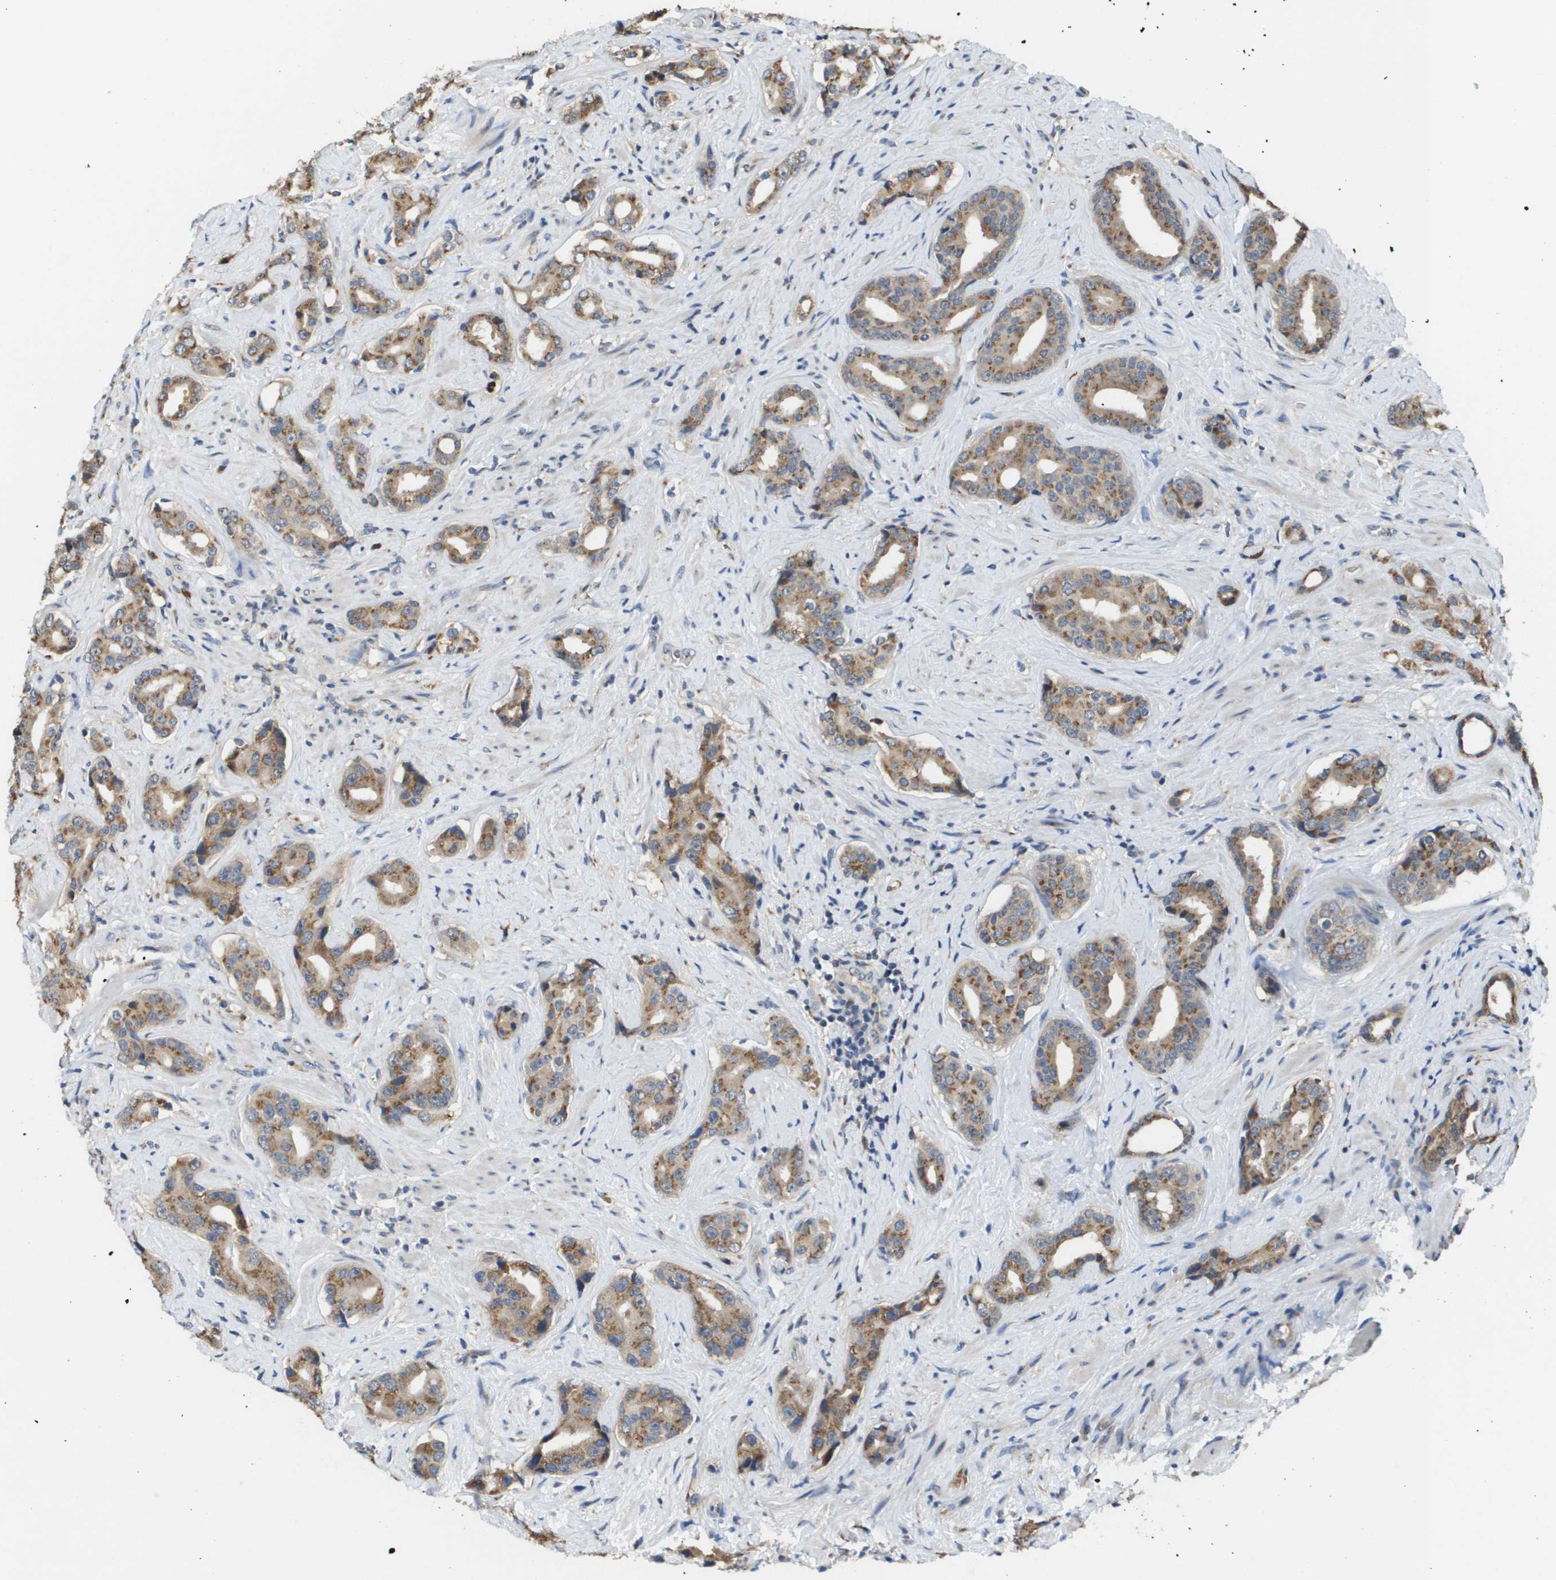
{"staining": {"intensity": "moderate", "quantity": ">75%", "location": "cytoplasmic/membranous"}, "tissue": "prostate cancer", "cell_type": "Tumor cells", "image_type": "cancer", "snomed": [{"axis": "morphology", "description": "Adenocarcinoma, High grade"}, {"axis": "topography", "description": "Prostate"}], "caption": "Immunohistochemical staining of human high-grade adenocarcinoma (prostate) shows medium levels of moderate cytoplasmic/membranous protein positivity in approximately >75% of tumor cells.", "gene": "PCK1", "patient": {"sex": "male", "age": 71}}